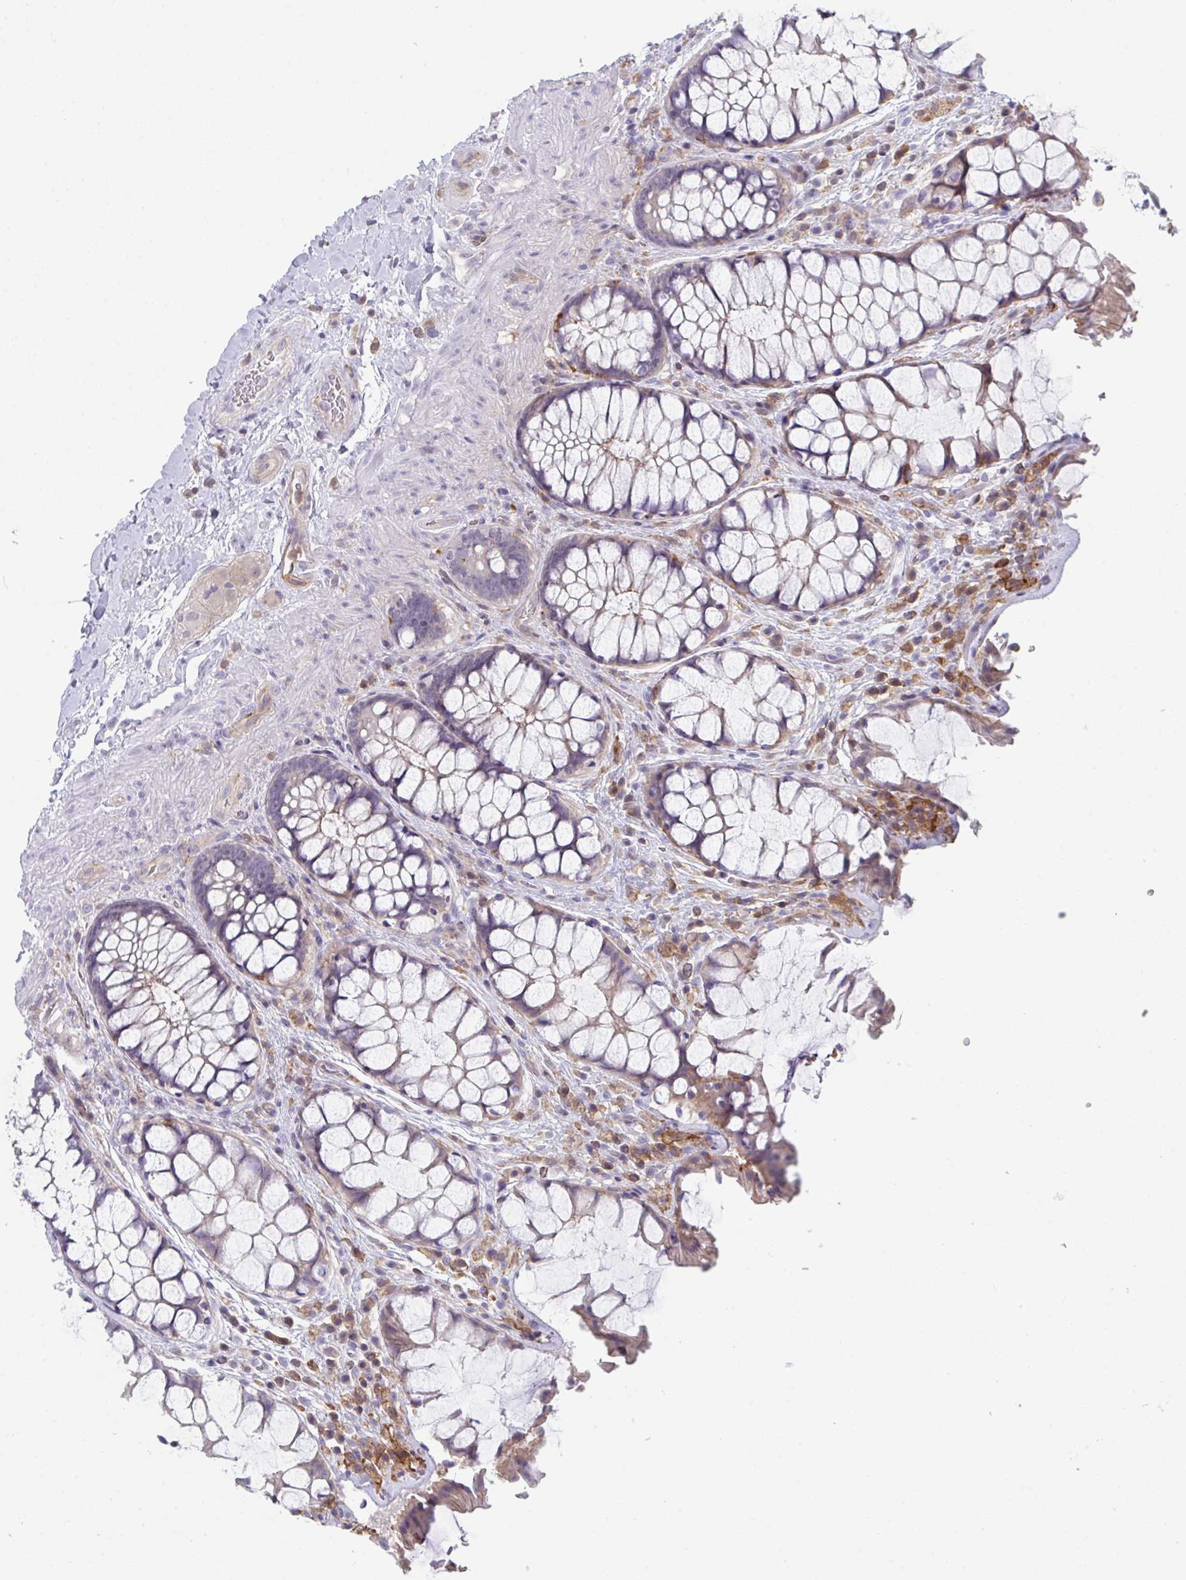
{"staining": {"intensity": "weak", "quantity": "<25%", "location": "cytoplasmic/membranous"}, "tissue": "rectum", "cell_type": "Glandular cells", "image_type": "normal", "snomed": [{"axis": "morphology", "description": "Normal tissue, NOS"}, {"axis": "topography", "description": "Rectum"}], "caption": "The immunohistochemistry micrograph has no significant positivity in glandular cells of rectum. (DAB (3,3'-diaminobenzidine) immunohistochemistry visualized using brightfield microscopy, high magnification).", "gene": "DISP2", "patient": {"sex": "female", "age": 58}}